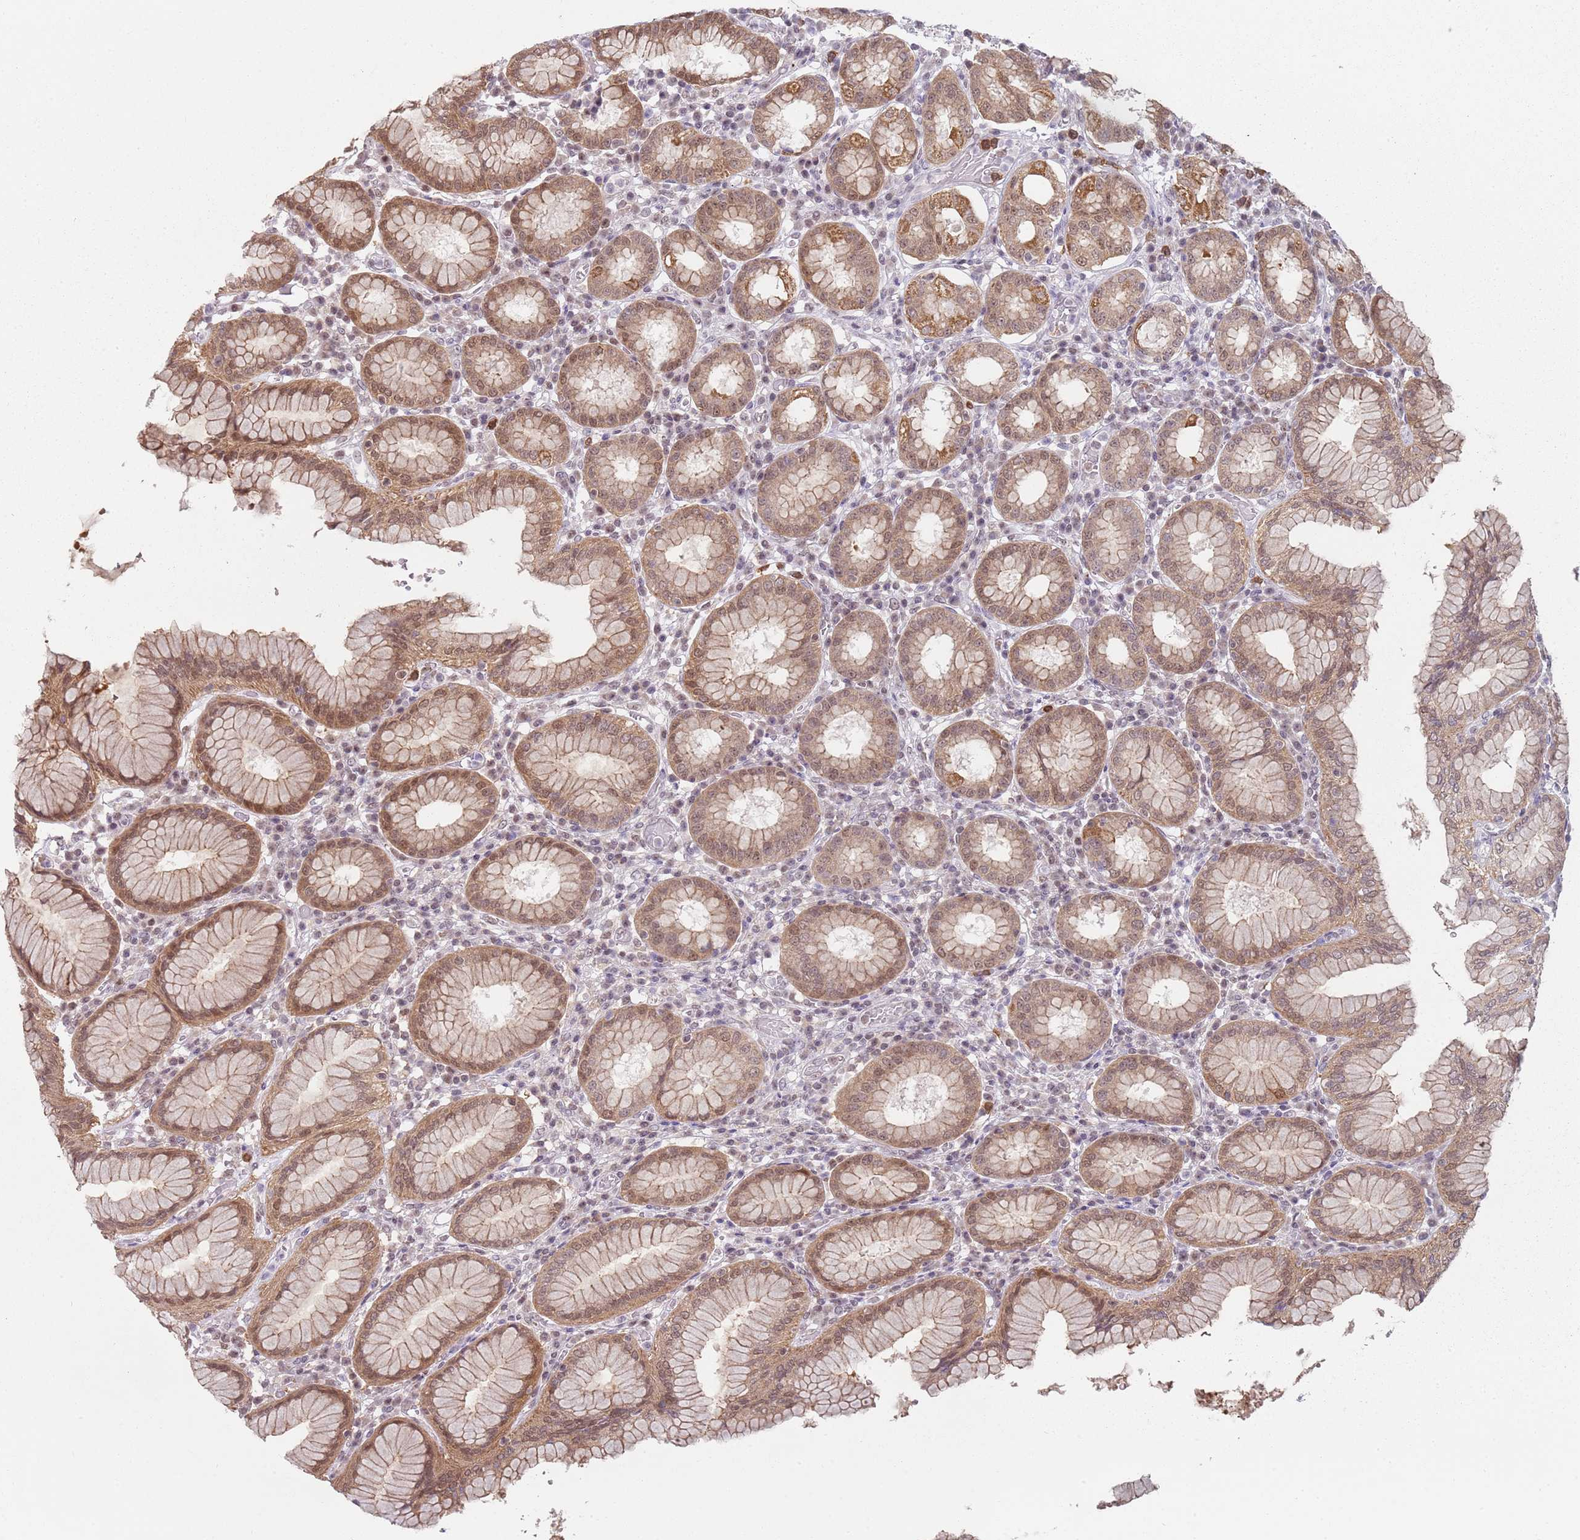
{"staining": {"intensity": "moderate", "quantity": ">75%", "location": "cytoplasmic/membranous,nuclear"}, "tissue": "stomach", "cell_type": "Glandular cells", "image_type": "normal", "snomed": [{"axis": "morphology", "description": "Normal tissue, NOS"}, {"axis": "topography", "description": "Stomach"}, {"axis": "topography", "description": "Stomach, lower"}], "caption": "A medium amount of moderate cytoplasmic/membranous,nuclear expression is identified in about >75% of glandular cells in unremarkable stomach.", "gene": "SMARCAL1", "patient": {"sex": "female", "age": 56}}